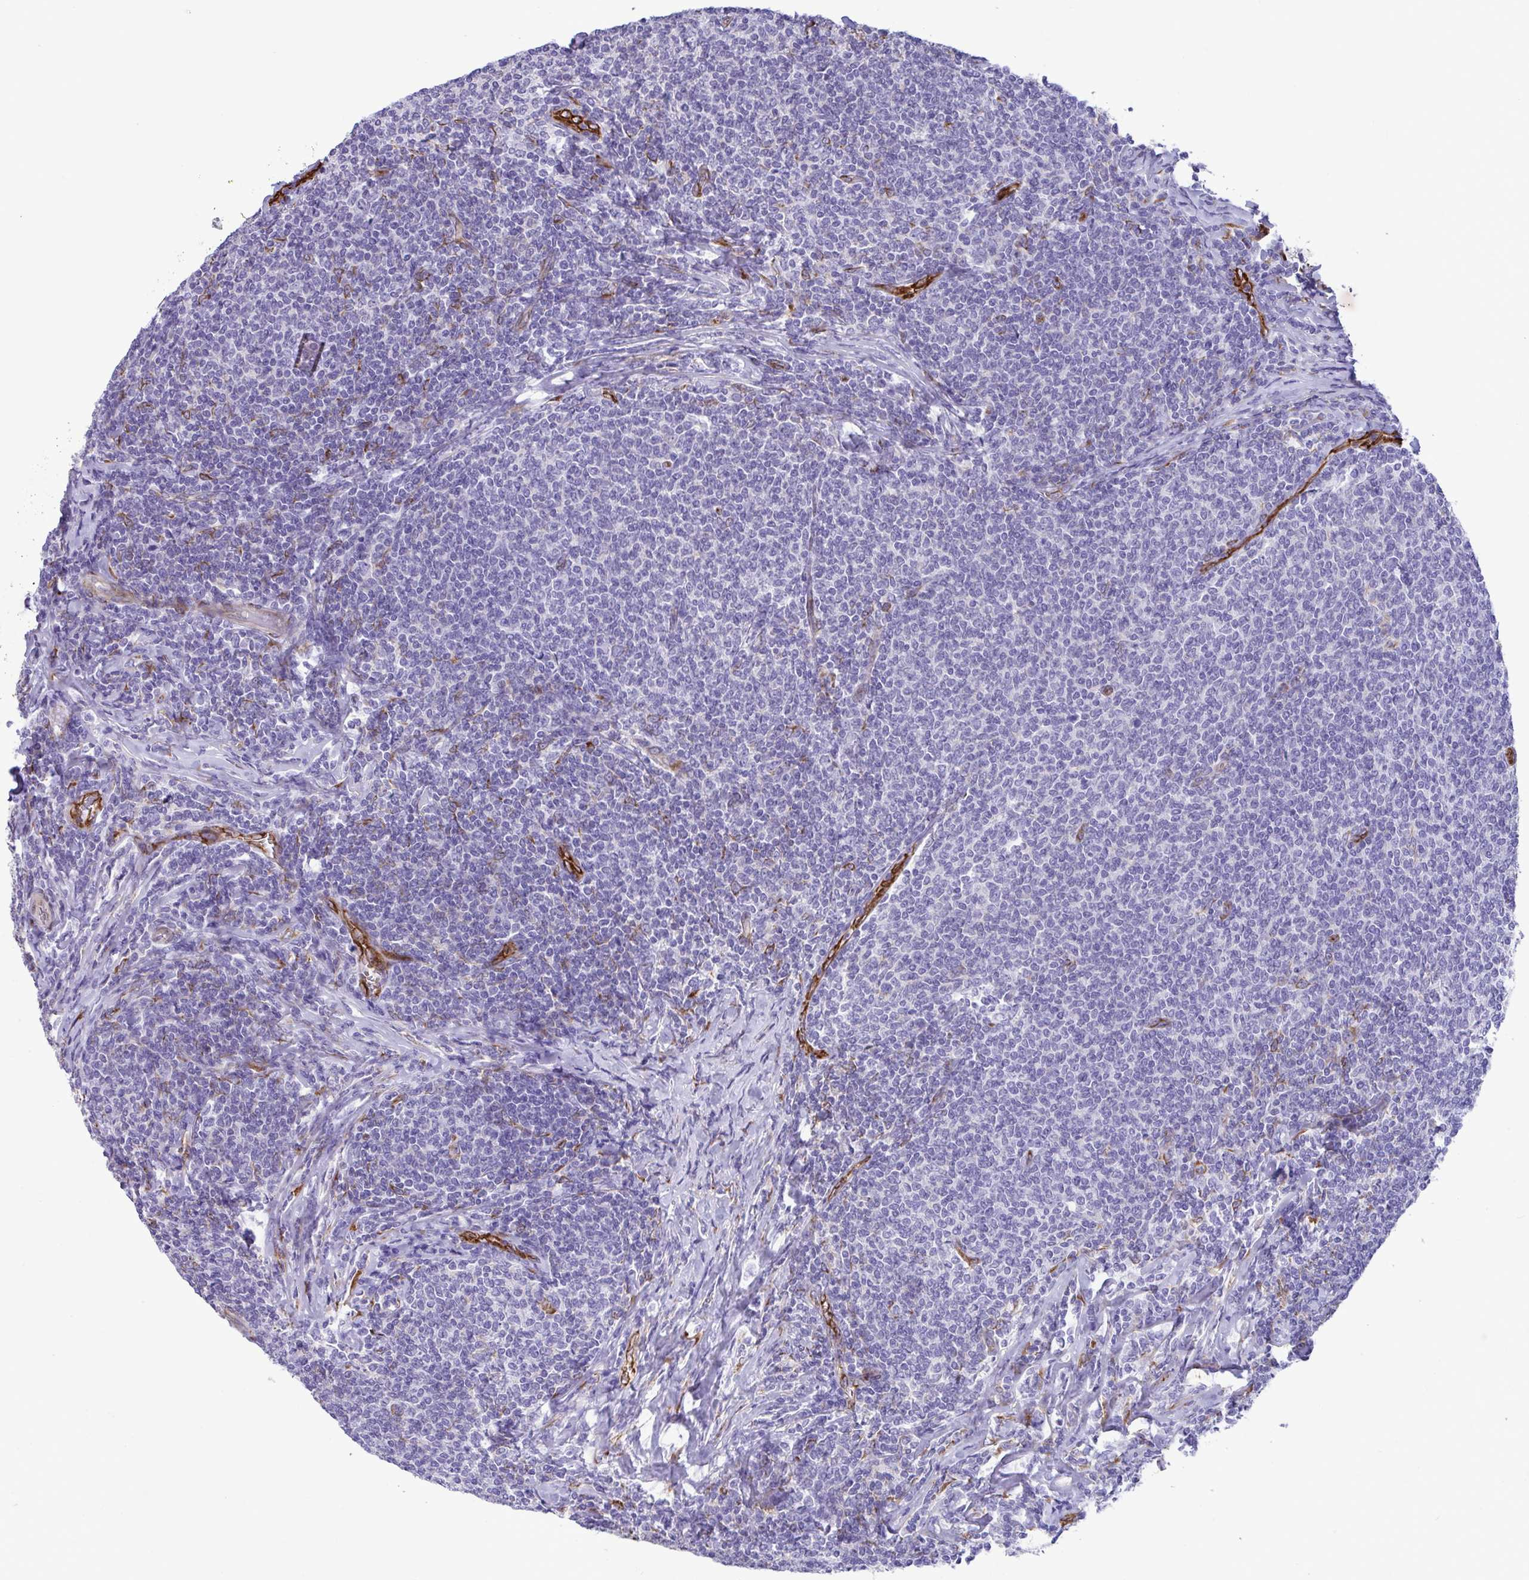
{"staining": {"intensity": "negative", "quantity": "none", "location": "none"}, "tissue": "lymphoma", "cell_type": "Tumor cells", "image_type": "cancer", "snomed": [{"axis": "morphology", "description": "Malignant lymphoma, non-Hodgkin's type, Low grade"}, {"axis": "topography", "description": "Lymph node"}], "caption": "High power microscopy micrograph of an immunohistochemistry image of lymphoma, revealing no significant positivity in tumor cells.", "gene": "ASPH", "patient": {"sex": "male", "age": 52}}